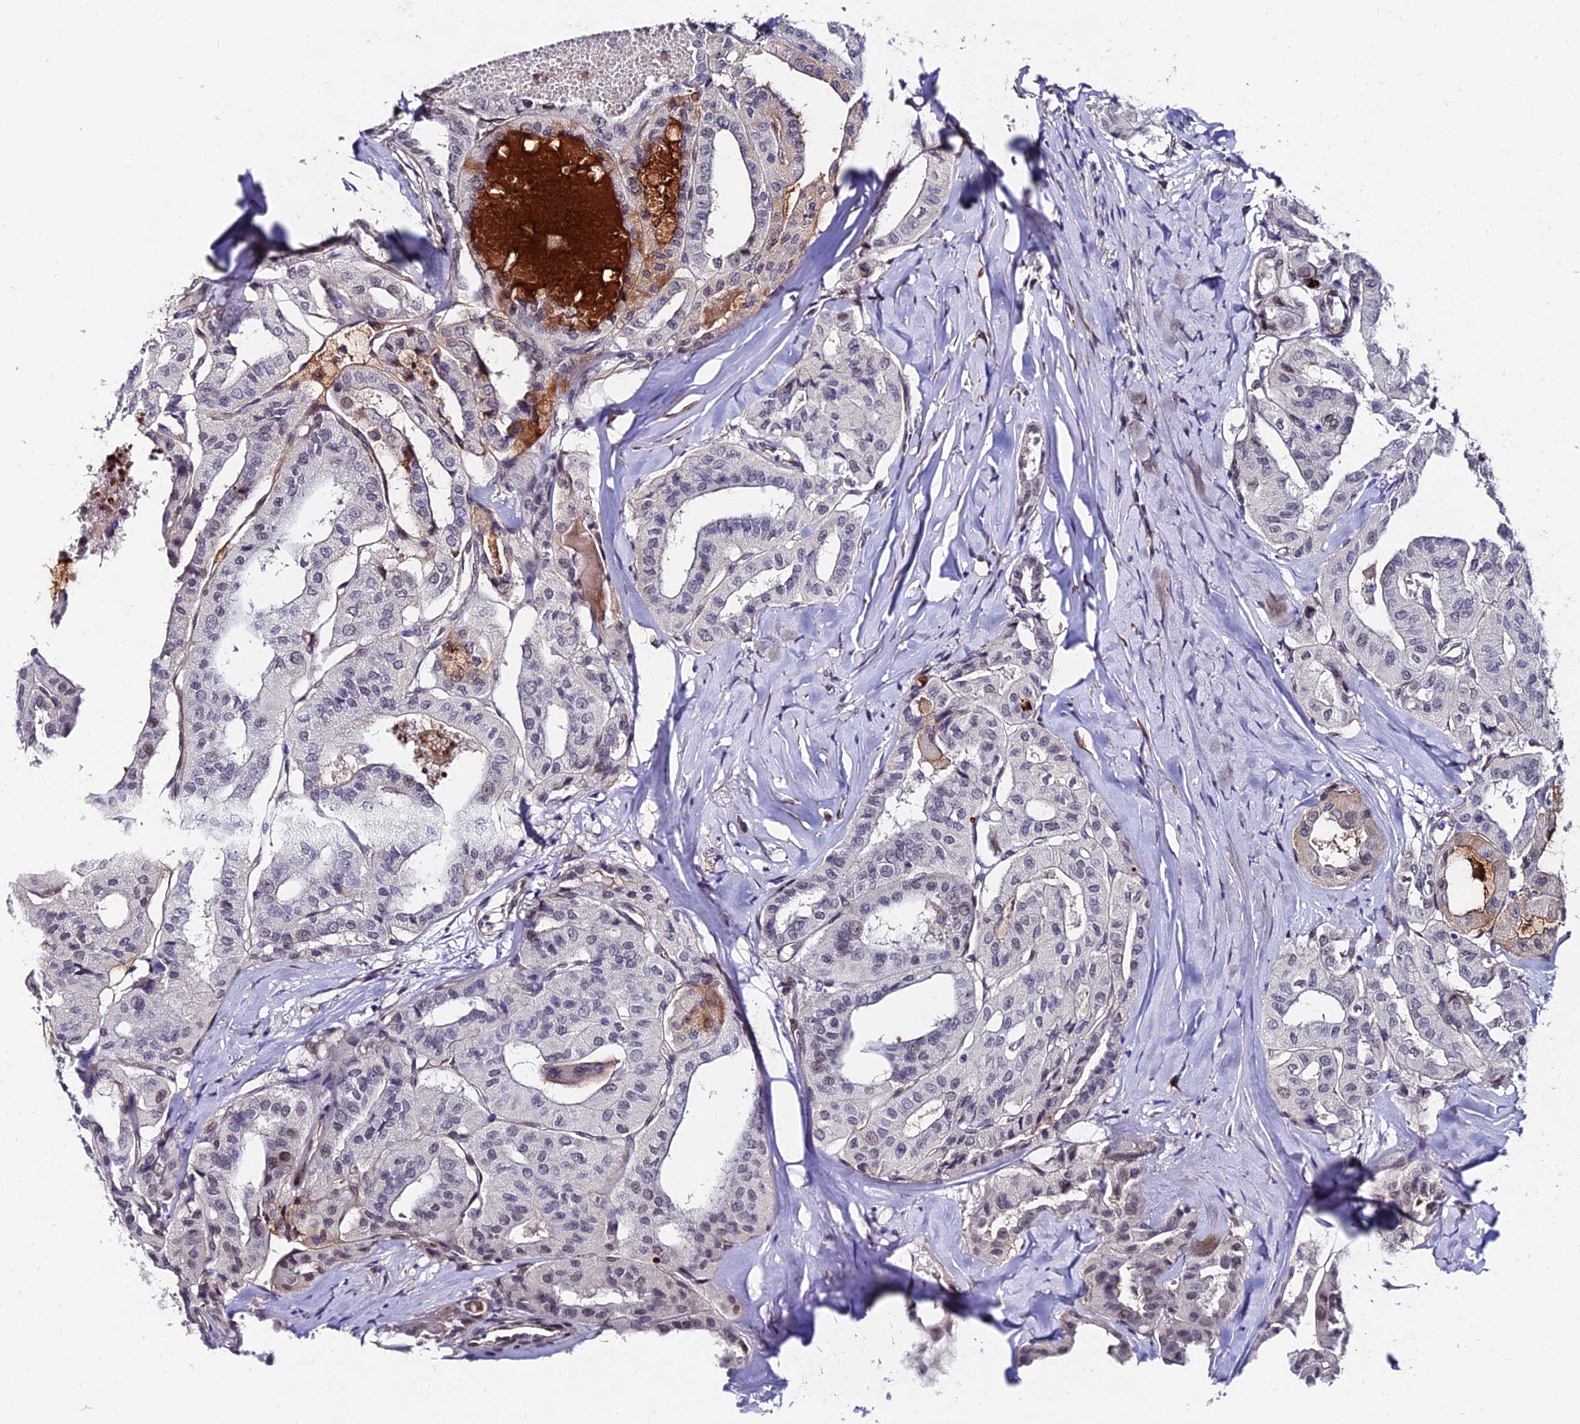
{"staining": {"intensity": "negative", "quantity": "none", "location": "none"}, "tissue": "thyroid cancer", "cell_type": "Tumor cells", "image_type": "cancer", "snomed": [{"axis": "morphology", "description": "Papillary adenocarcinoma, NOS"}, {"axis": "topography", "description": "Thyroid gland"}], "caption": "This histopathology image is of thyroid cancer stained with immunohistochemistry to label a protein in brown with the nuclei are counter-stained blue. There is no staining in tumor cells.", "gene": "TRIM24", "patient": {"sex": "female", "age": 59}}